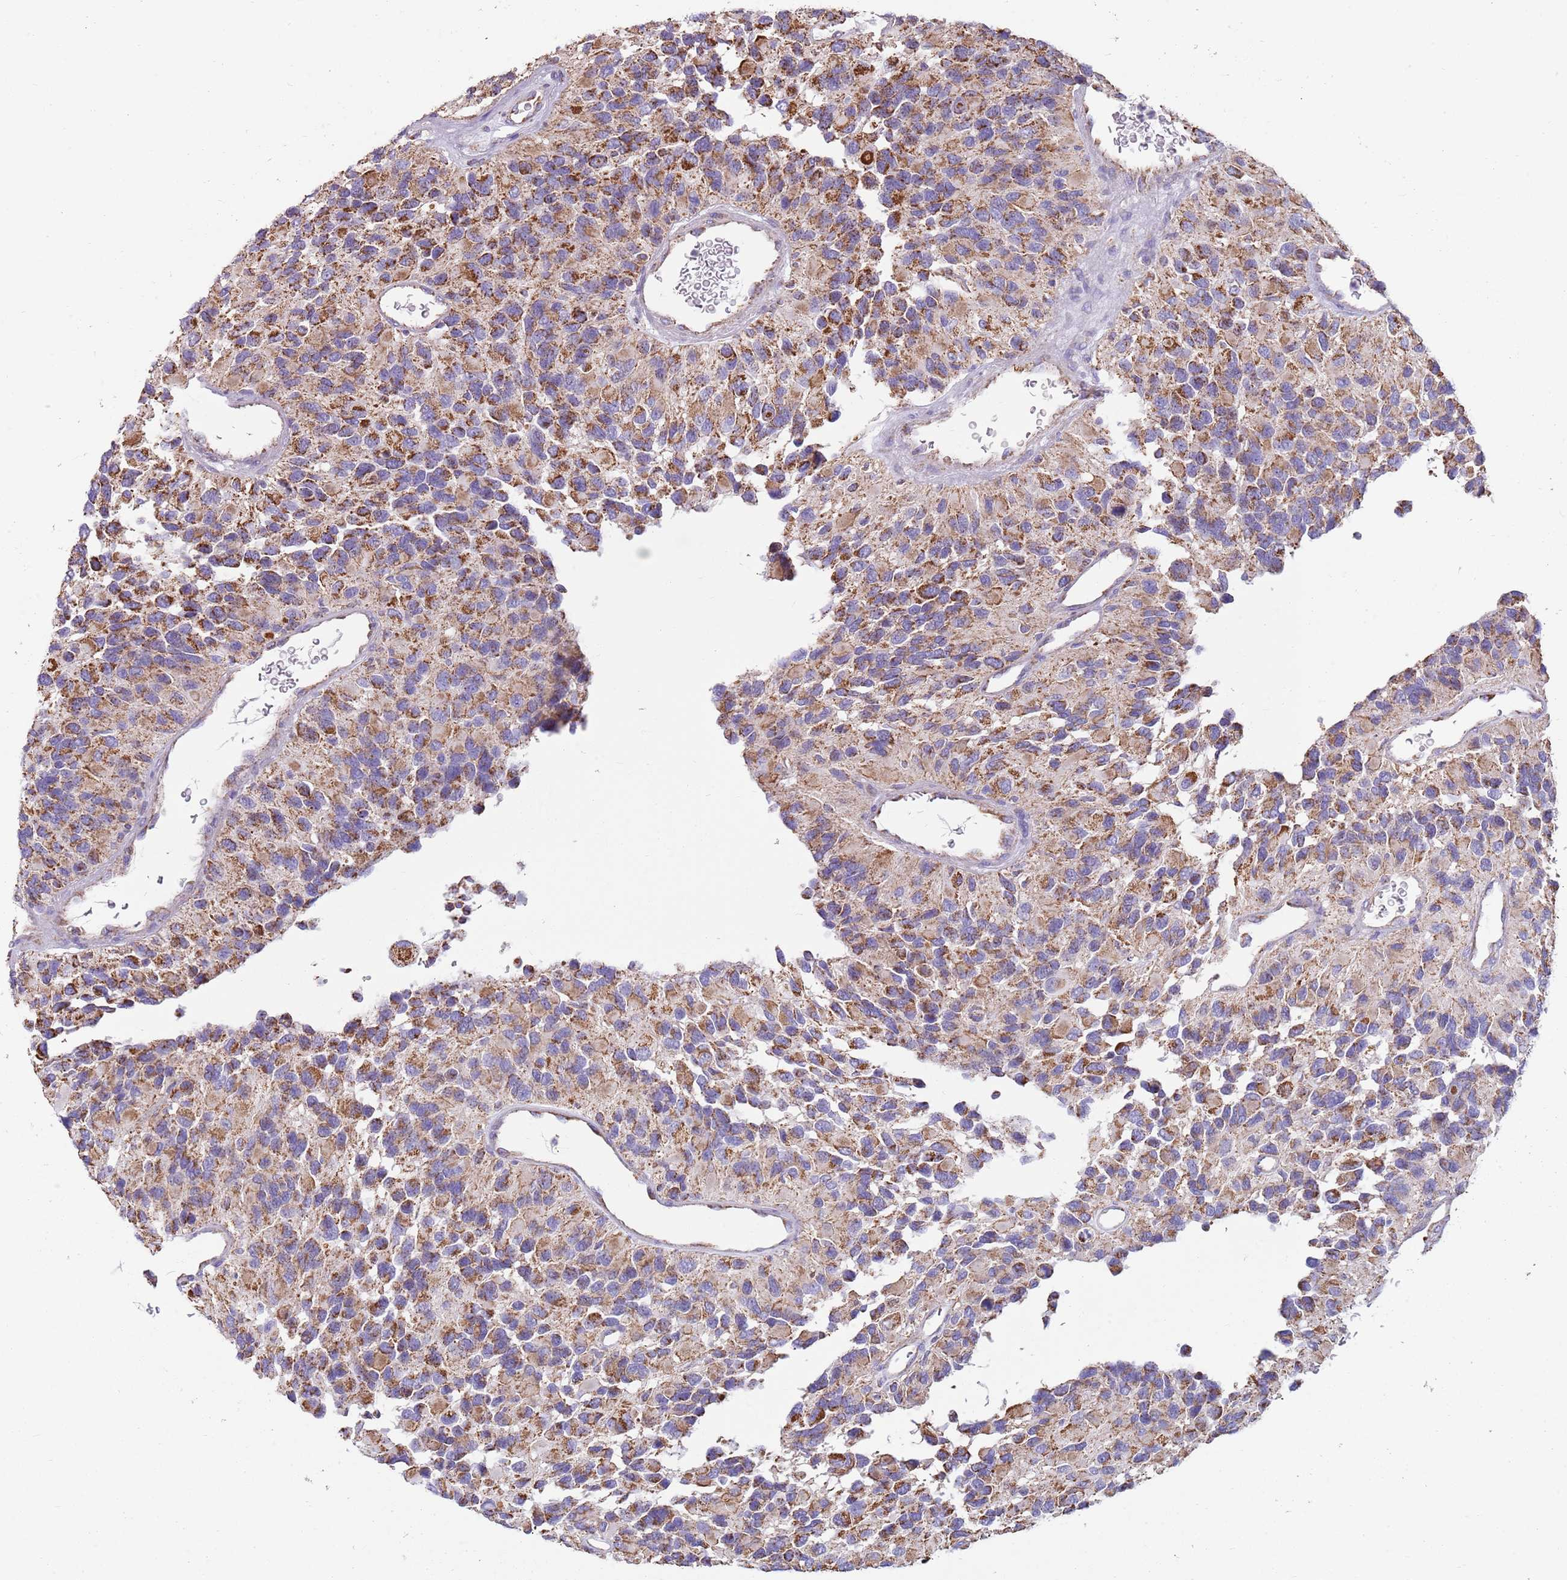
{"staining": {"intensity": "moderate", "quantity": ">75%", "location": "cytoplasmic/membranous"}, "tissue": "glioma", "cell_type": "Tumor cells", "image_type": "cancer", "snomed": [{"axis": "morphology", "description": "Glioma, malignant, High grade"}, {"axis": "topography", "description": "Brain"}], "caption": "A histopathology image of human glioma stained for a protein demonstrates moderate cytoplasmic/membranous brown staining in tumor cells.", "gene": "TTLL1", "patient": {"sex": "male", "age": 77}}